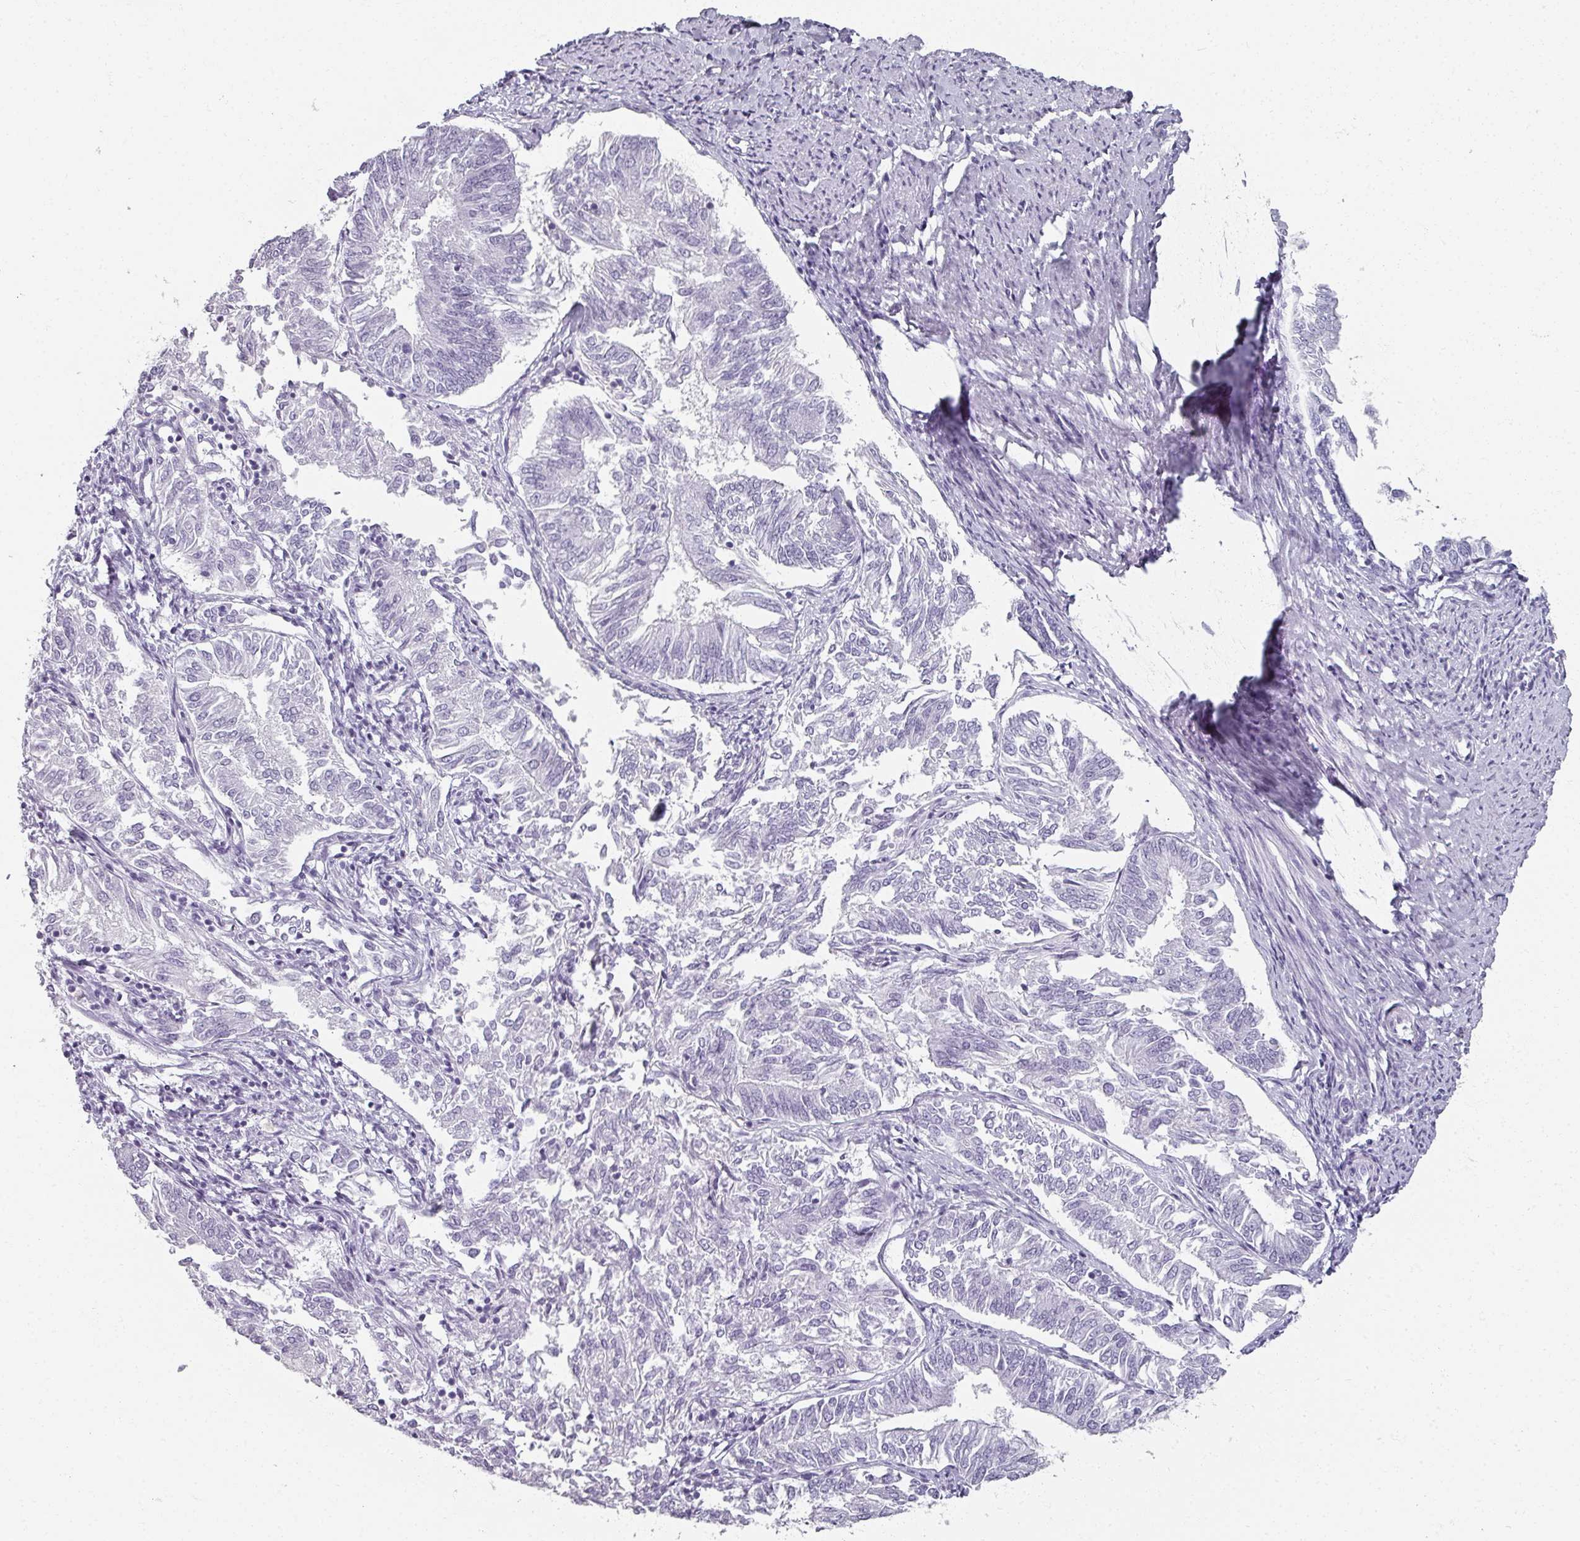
{"staining": {"intensity": "negative", "quantity": "none", "location": "none"}, "tissue": "endometrial cancer", "cell_type": "Tumor cells", "image_type": "cancer", "snomed": [{"axis": "morphology", "description": "Adenocarcinoma, NOS"}, {"axis": "topography", "description": "Endometrium"}], "caption": "Immunohistochemistry of endometrial adenocarcinoma shows no positivity in tumor cells.", "gene": "REG3G", "patient": {"sex": "female", "age": 58}}